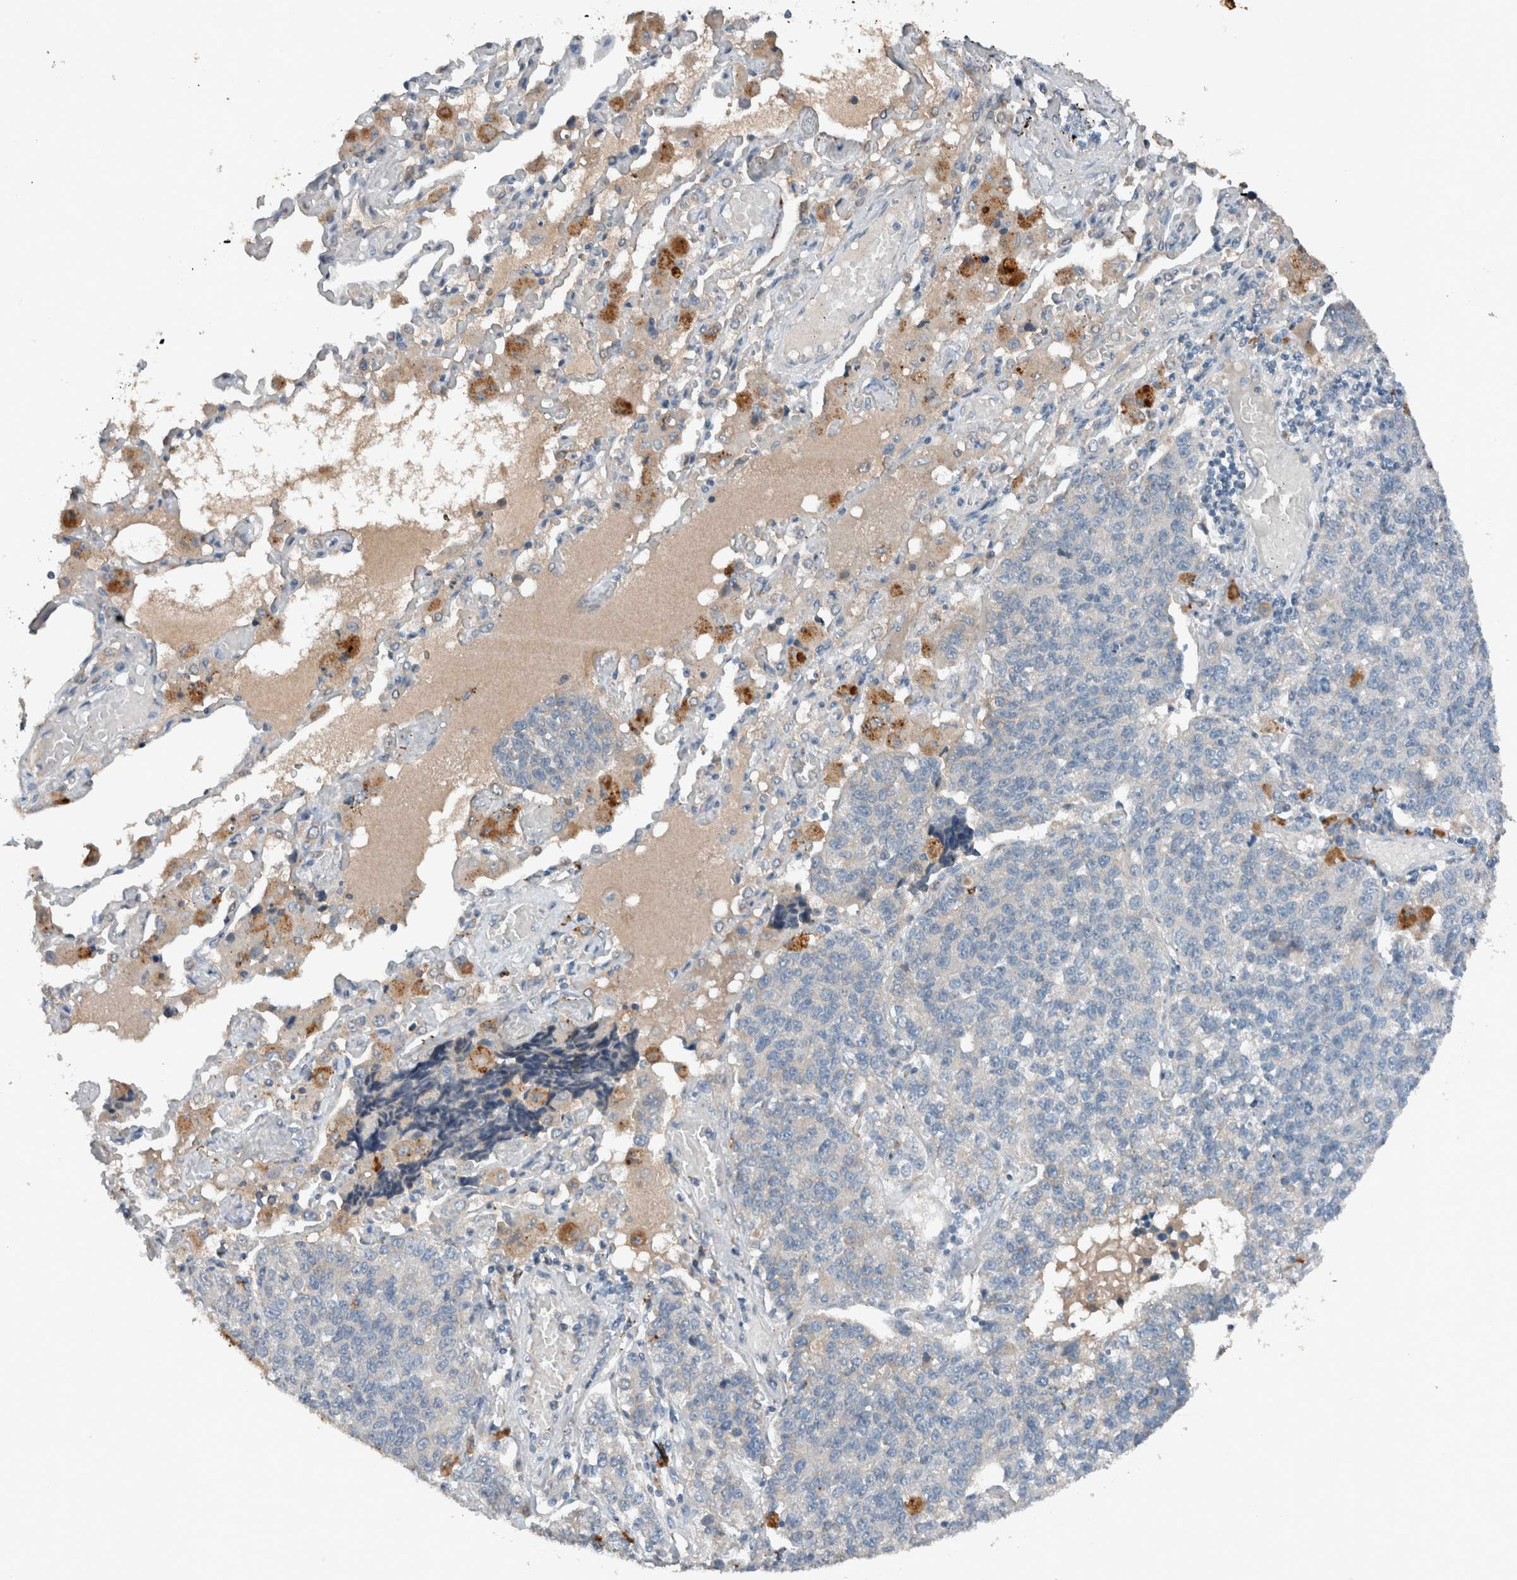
{"staining": {"intensity": "negative", "quantity": "none", "location": "none"}, "tissue": "lung cancer", "cell_type": "Tumor cells", "image_type": "cancer", "snomed": [{"axis": "morphology", "description": "Adenocarcinoma, NOS"}, {"axis": "topography", "description": "Lung"}], "caption": "Tumor cells are negative for brown protein staining in lung adenocarcinoma. (DAB (3,3'-diaminobenzidine) immunohistochemistry (IHC) with hematoxylin counter stain).", "gene": "UGCG", "patient": {"sex": "male", "age": 49}}